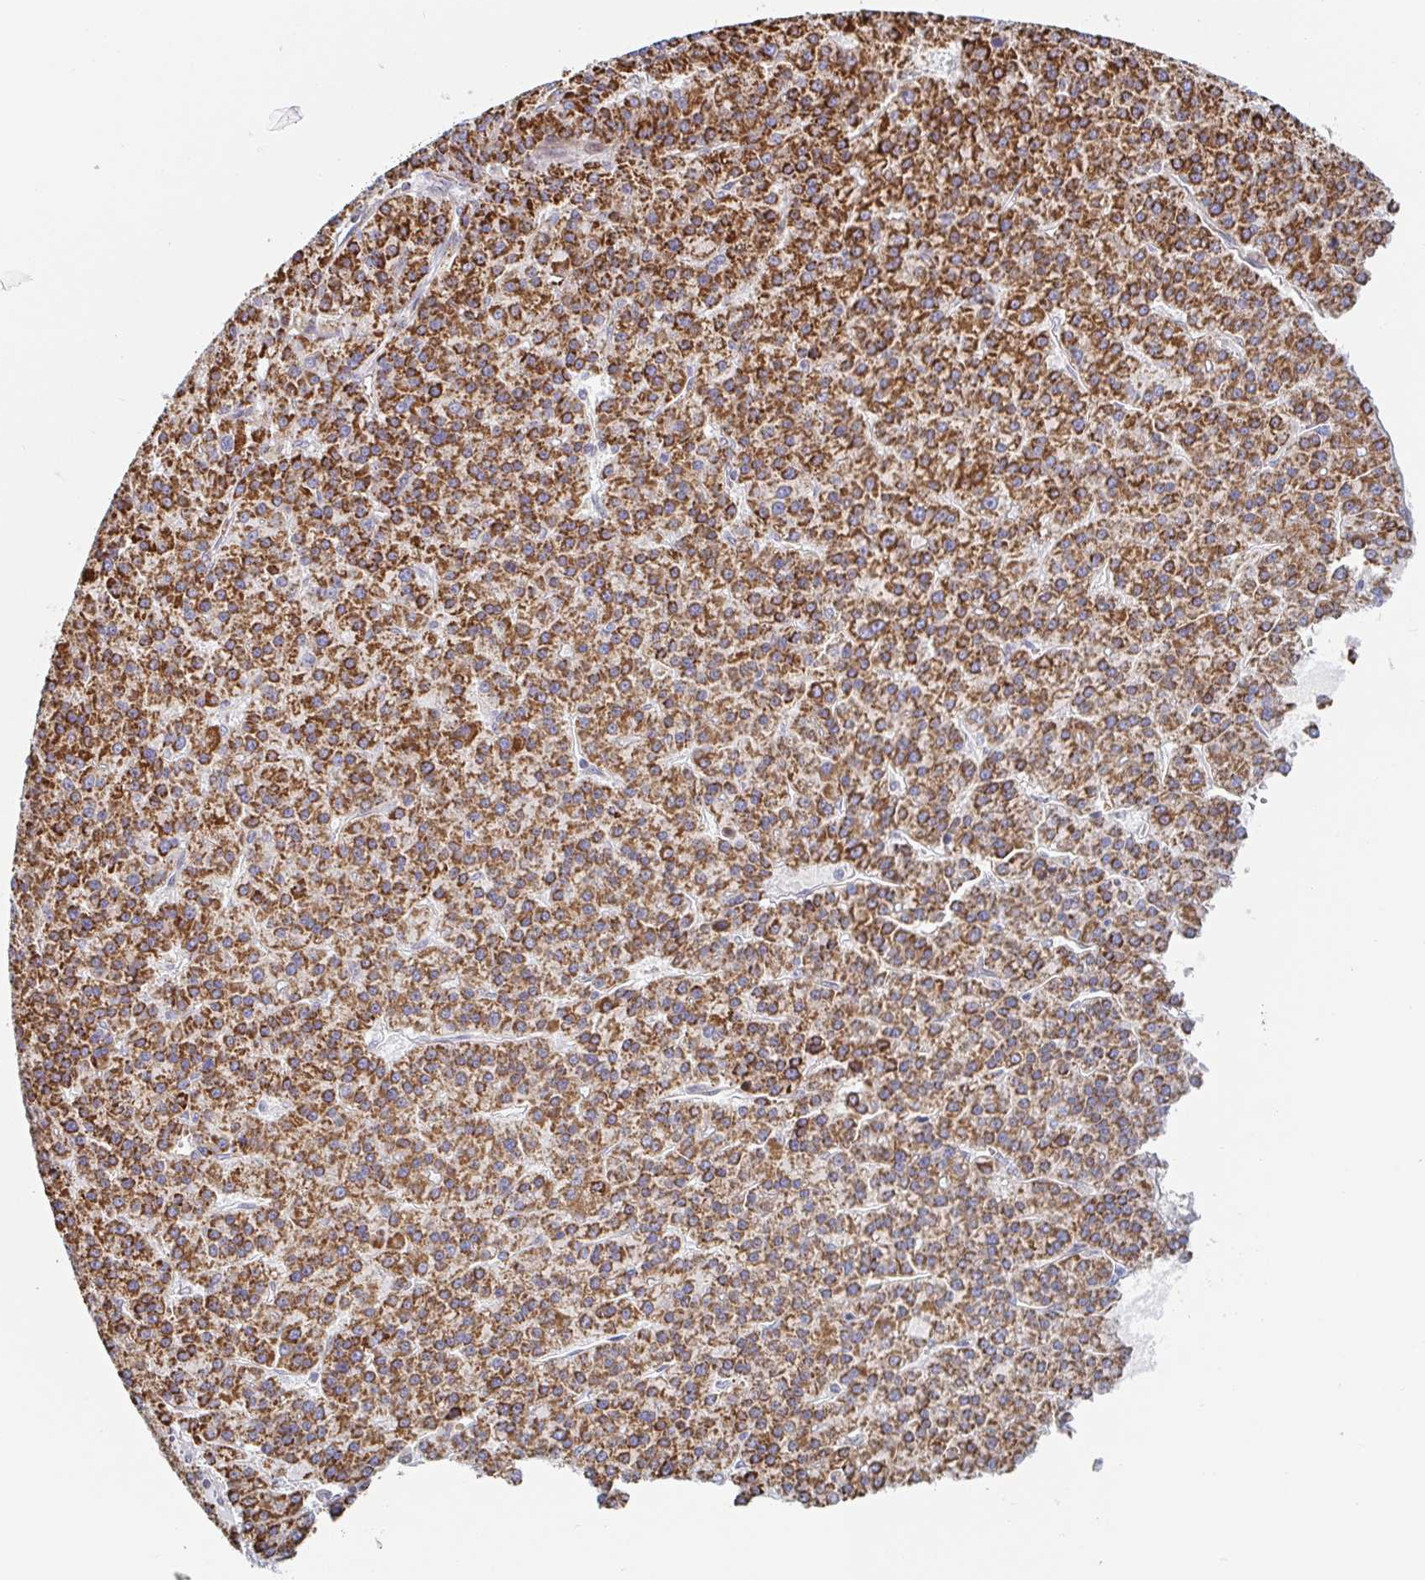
{"staining": {"intensity": "strong", "quantity": ">75%", "location": "cytoplasmic/membranous"}, "tissue": "liver cancer", "cell_type": "Tumor cells", "image_type": "cancer", "snomed": [{"axis": "morphology", "description": "Carcinoma, Hepatocellular, NOS"}, {"axis": "topography", "description": "Liver"}], "caption": "Strong cytoplasmic/membranous staining for a protein is appreciated in approximately >75% of tumor cells of liver cancer (hepatocellular carcinoma) using immunohistochemistry (IHC).", "gene": "STARD8", "patient": {"sex": "female", "age": 58}}